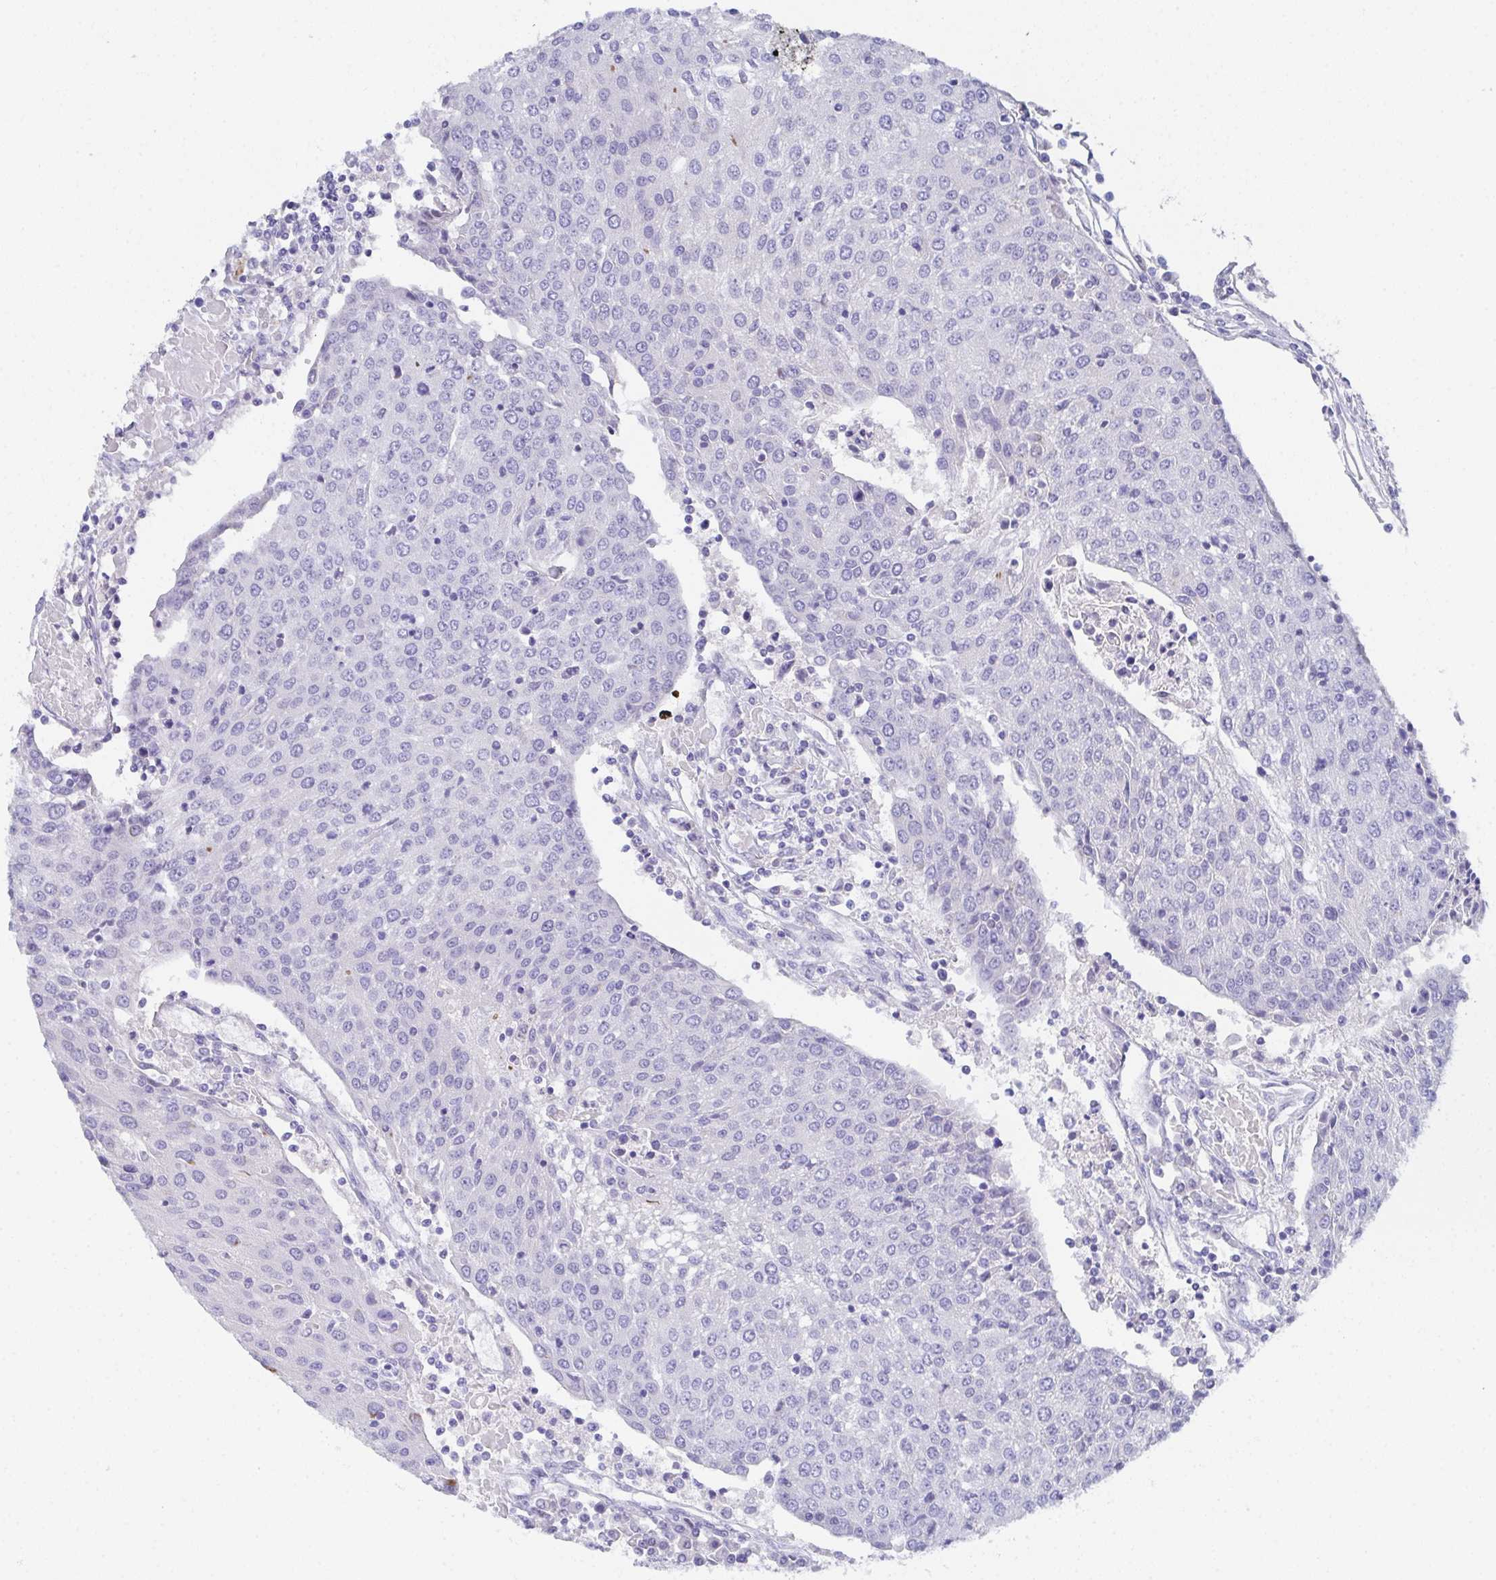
{"staining": {"intensity": "negative", "quantity": "none", "location": "none"}, "tissue": "urothelial cancer", "cell_type": "Tumor cells", "image_type": "cancer", "snomed": [{"axis": "morphology", "description": "Urothelial carcinoma, High grade"}, {"axis": "topography", "description": "Urinary bladder"}], "caption": "Tumor cells are negative for protein expression in human urothelial cancer.", "gene": "SSC4D", "patient": {"sex": "female", "age": 85}}